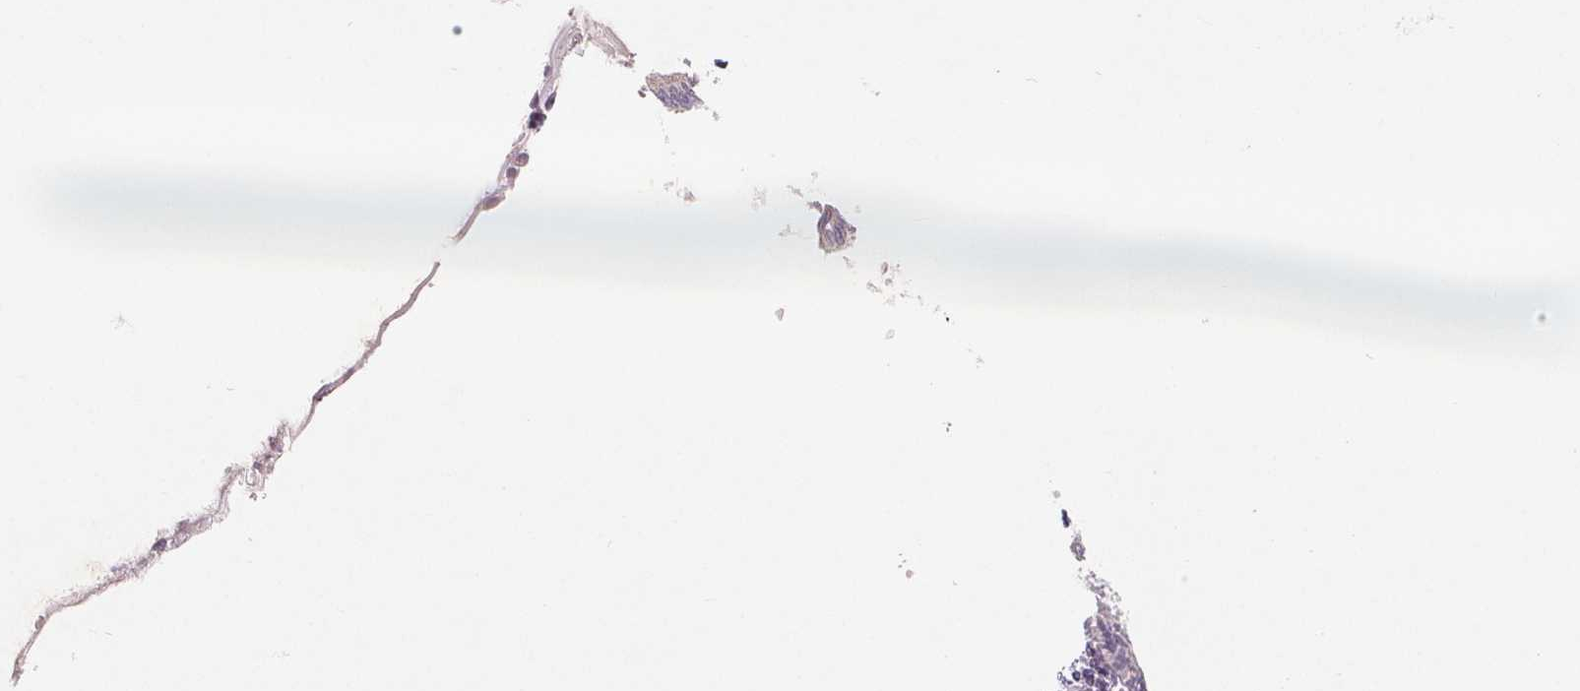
{"staining": {"intensity": "negative", "quantity": "none", "location": "none"}, "tissue": "endometrial cancer", "cell_type": "Tumor cells", "image_type": "cancer", "snomed": [{"axis": "morphology", "description": "Carcinoma, NOS"}, {"axis": "topography", "description": "Endometrium"}], "caption": "High power microscopy photomicrograph of an immunohistochemistry histopathology image of carcinoma (endometrial), revealing no significant expression in tumor cells.", "gene": "GHITM", "patient": {"sex": "female", "age": 62}}